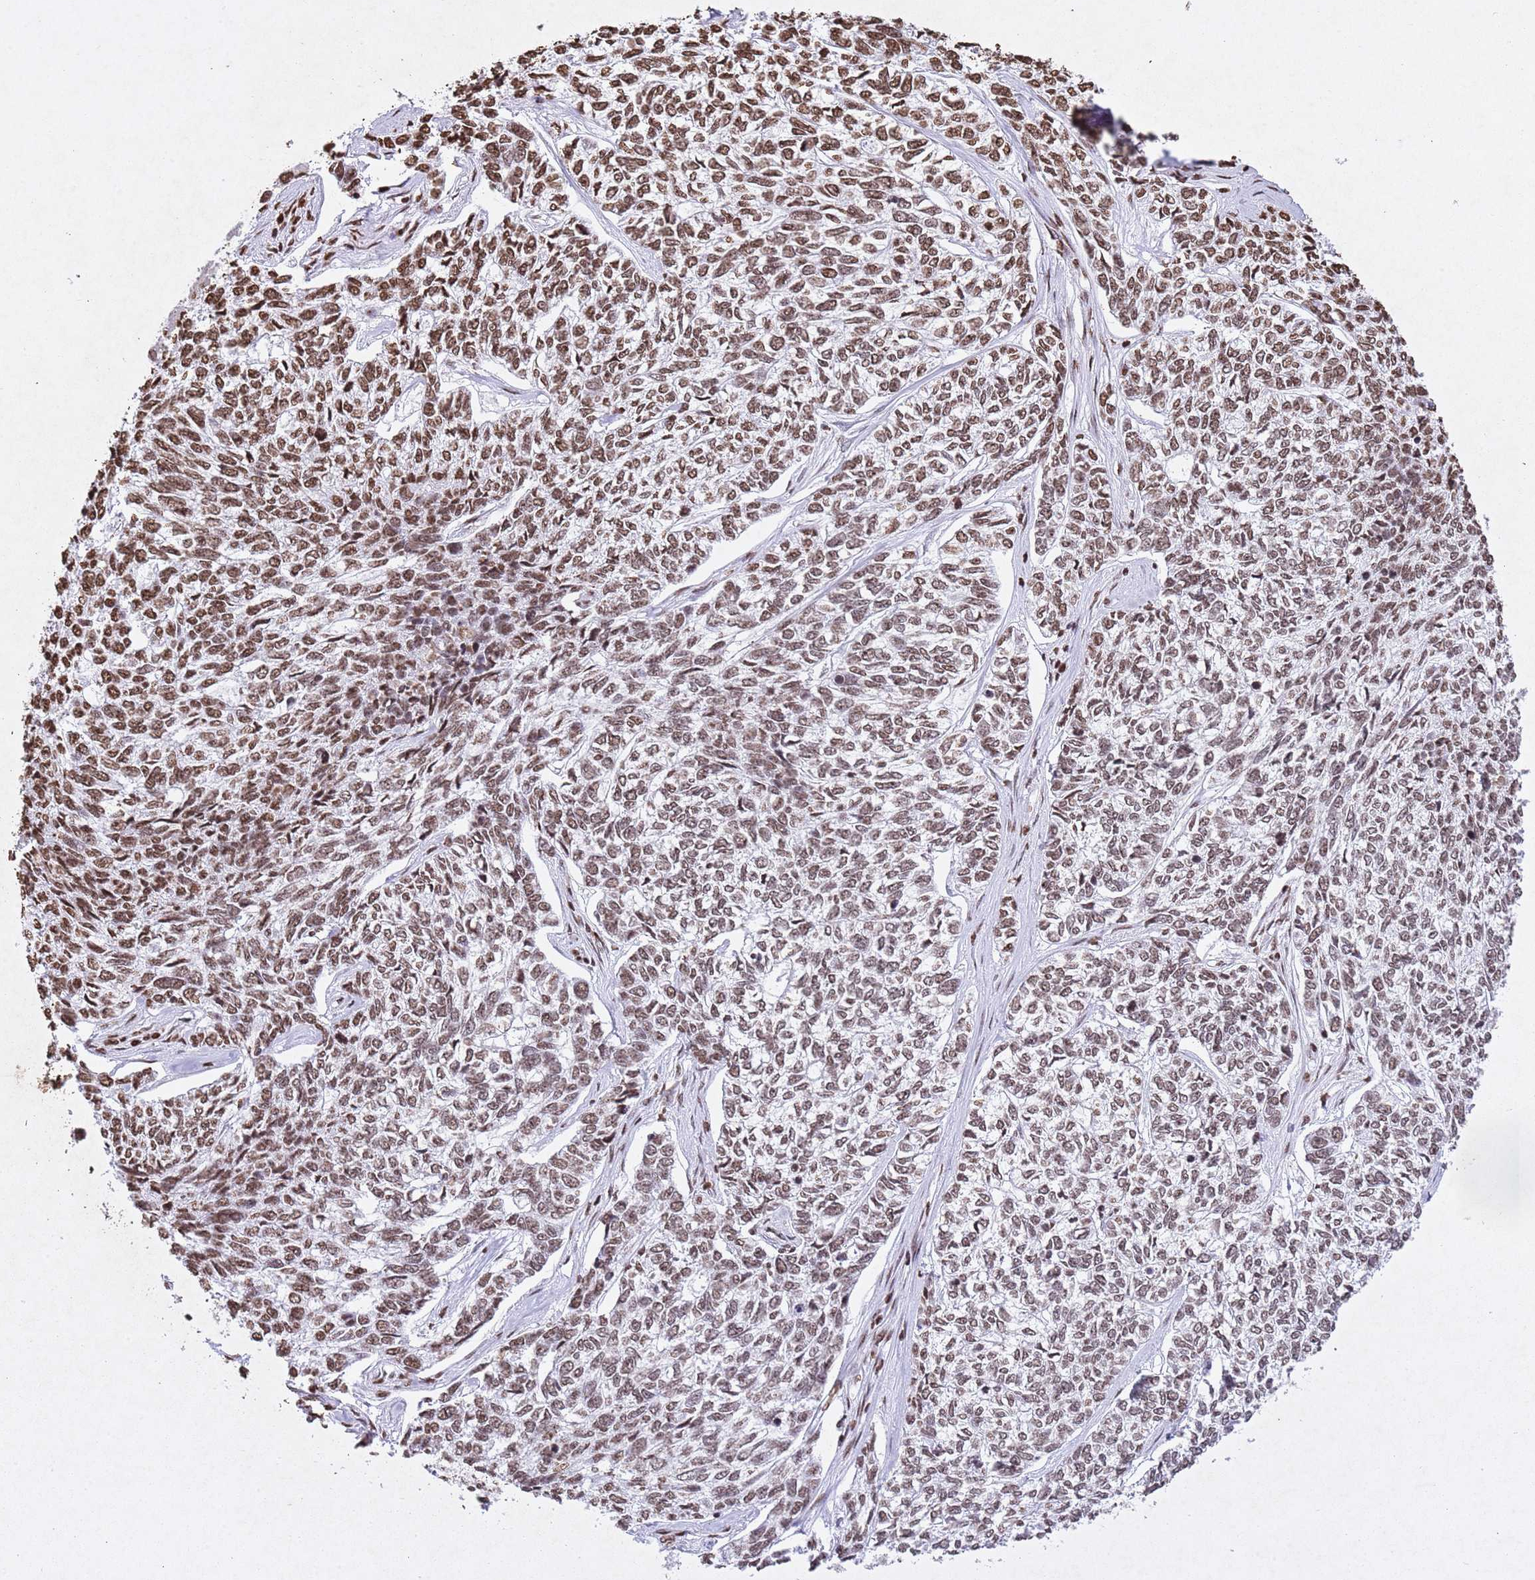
{"staining": {"intensity": "moderate", "quantity": ">75%", "location": "nuclear"}, "tissue": "skin cancer", "cell_type": "Tumor cells", "image_type": "cancer", "snomed": [{"axis": "morphology", "description": "Basal cell carcinoma"}, {"axis": "topography", "description": "Skin"}], "caption": "Brown immunohistochemical staining in human skin cancer (basal cell carcinoma) displays moderate nuclear positivity in approximately >75% of tumor cells.", "gene": "BMAL1", "patient": {"sex": "female", "age": 65}}